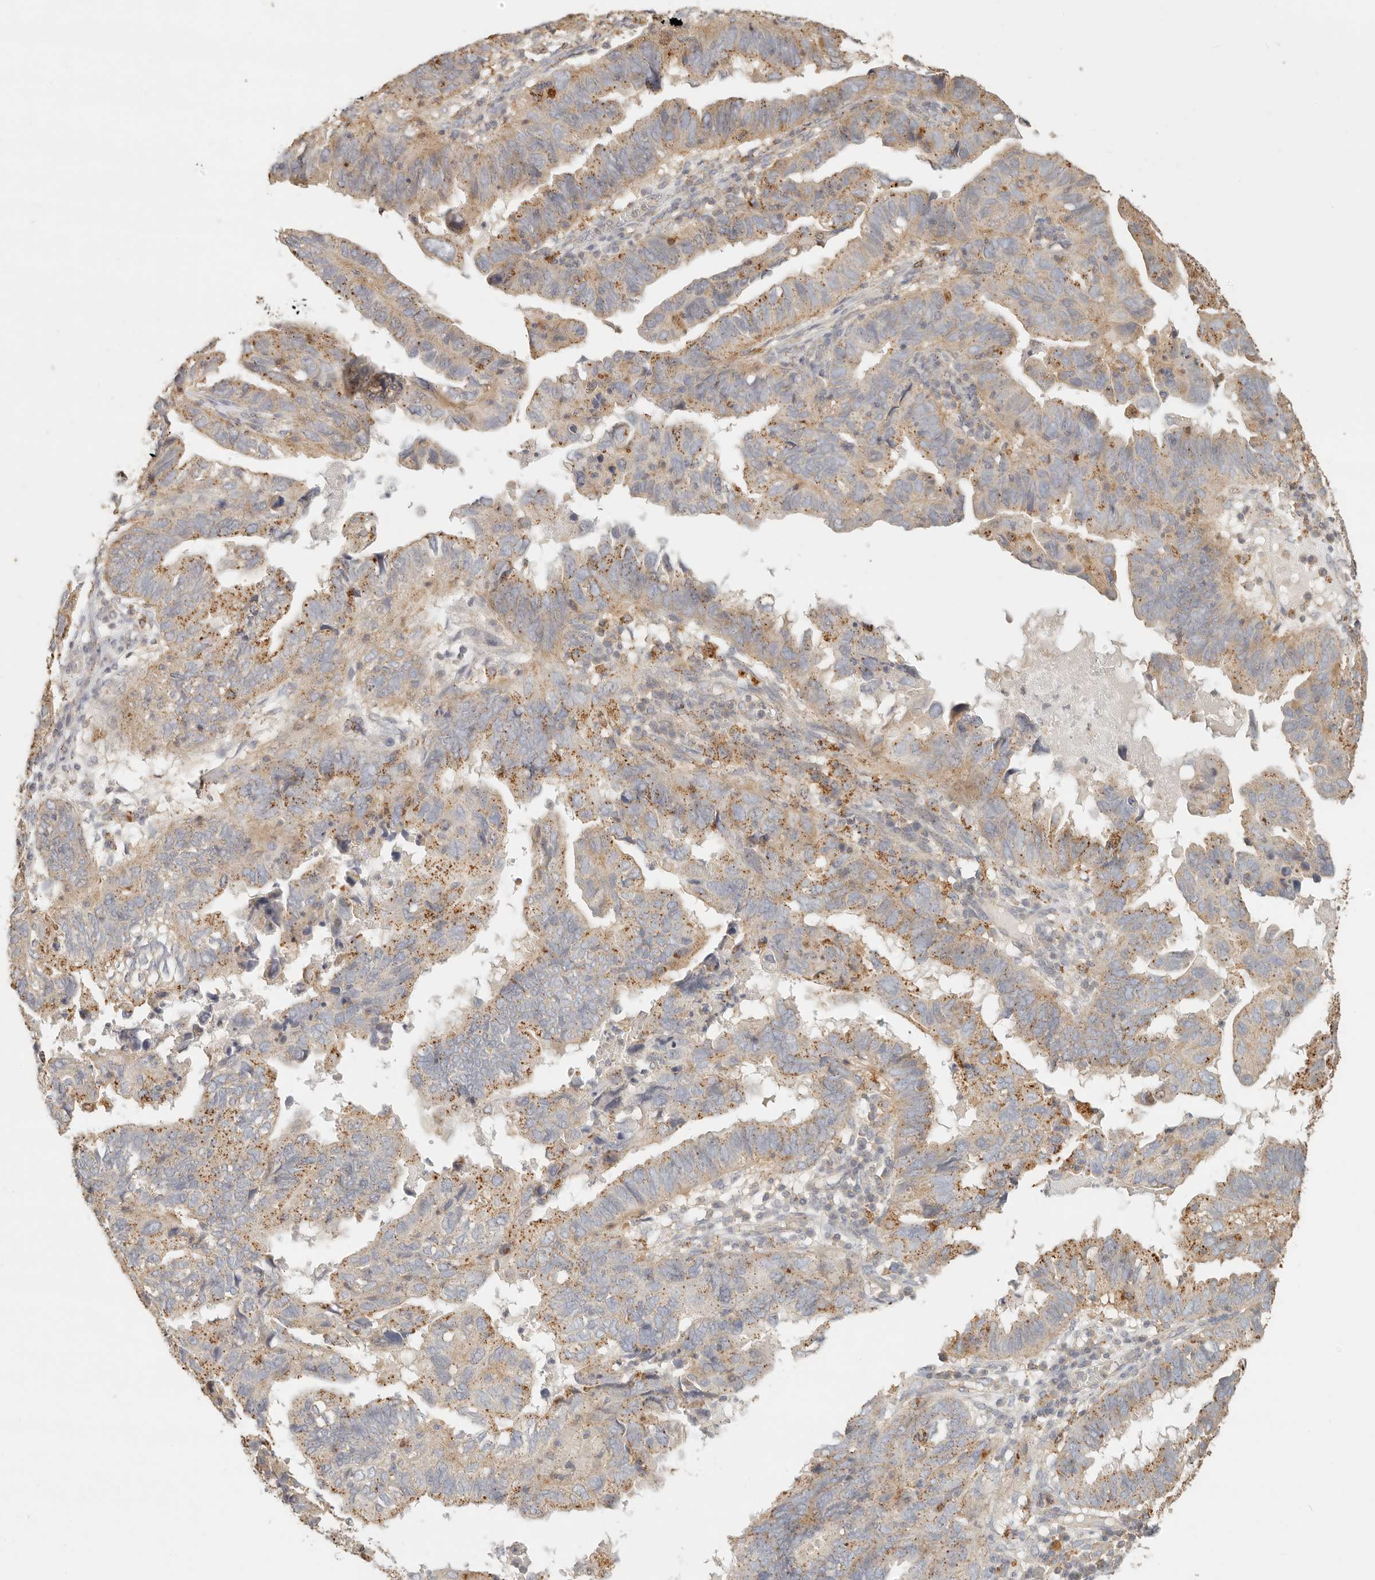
{"staining": {"intensity": "moderate", "quantity": ">75%", "location": "cytoplasmic/membranous"}, "tissue": "endometrial cancer", "cell_type": "Tumor cells", "image_type": "cancer", "snomed": [{"axis": "morphology", "description": "Adenocarcinoma, NOS"}, {"axis": "topography", "description": "Uterus"}], "caption": "This photomicrograph shows adenocarcinoma (endometrial) stained with IHC to label a protein in brown. The cytoplasmic/membranous of tumor cells show moderate positivity for the protein. Nuclei are counter-stained blue.", "gene": "CNMD", "patient": {"sex": "female", "age": 77}}